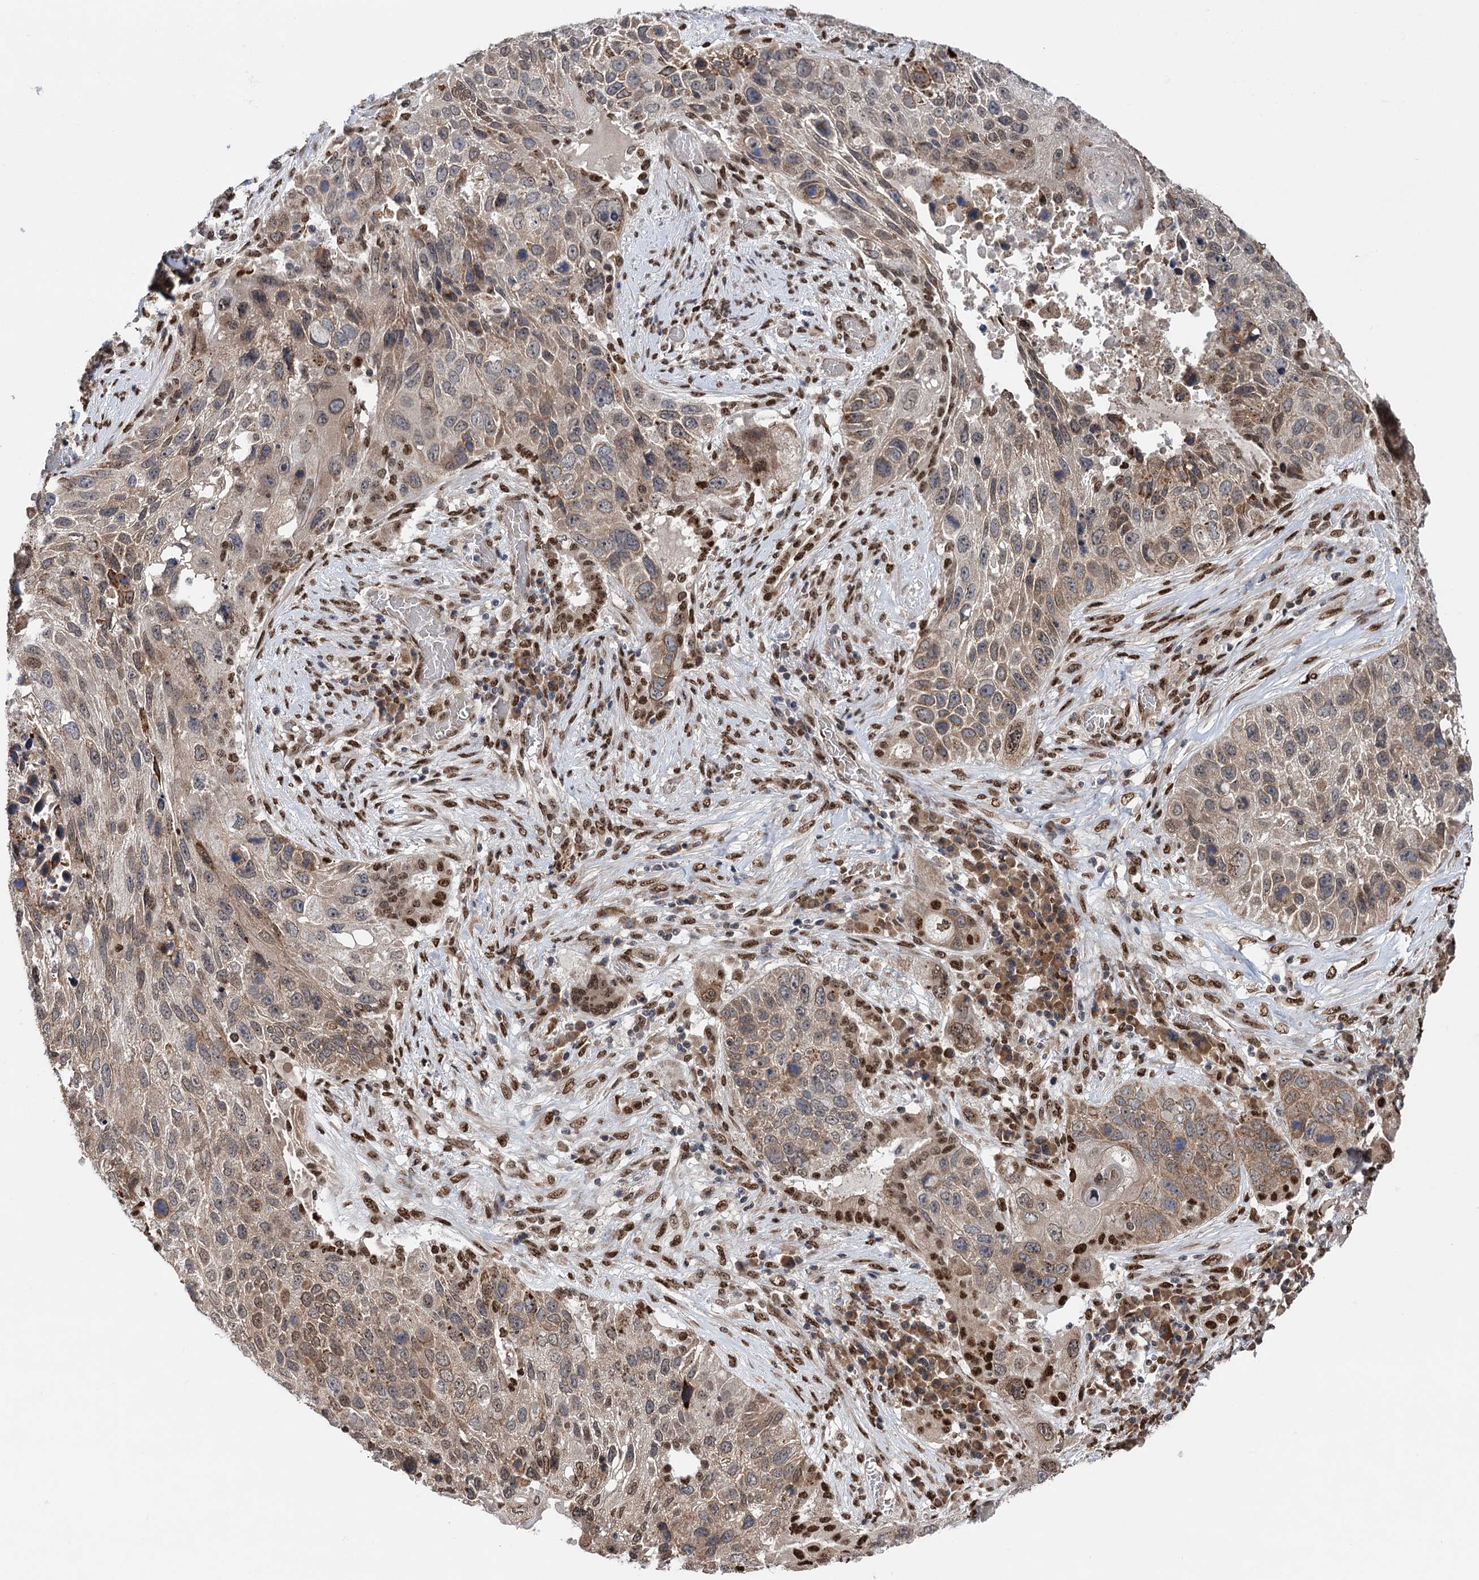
{"staining": {"intensity": "moderate", "quantity": "<25%", "location": "cytoplasmic/membranous,nuclear"}, "tissue": "lung cancer", "cell_type": "Tumor cells", "image_type": "cancer", "snomed": [{"axis": "morphology", "description": "Squamous cell carcinoma, NOS"}, {"axis": "topography", "description": "Lung"}], "caption": "Immunohistochemistry (IHC) of lung cancer (squamous cell carcinoma) displays low levels of moderate cytoplasmic/membranous and nuclear positivity in about <25% of tumor cells.", "gene": "MESD", "patient": {"sex": "male", "age": 61}}